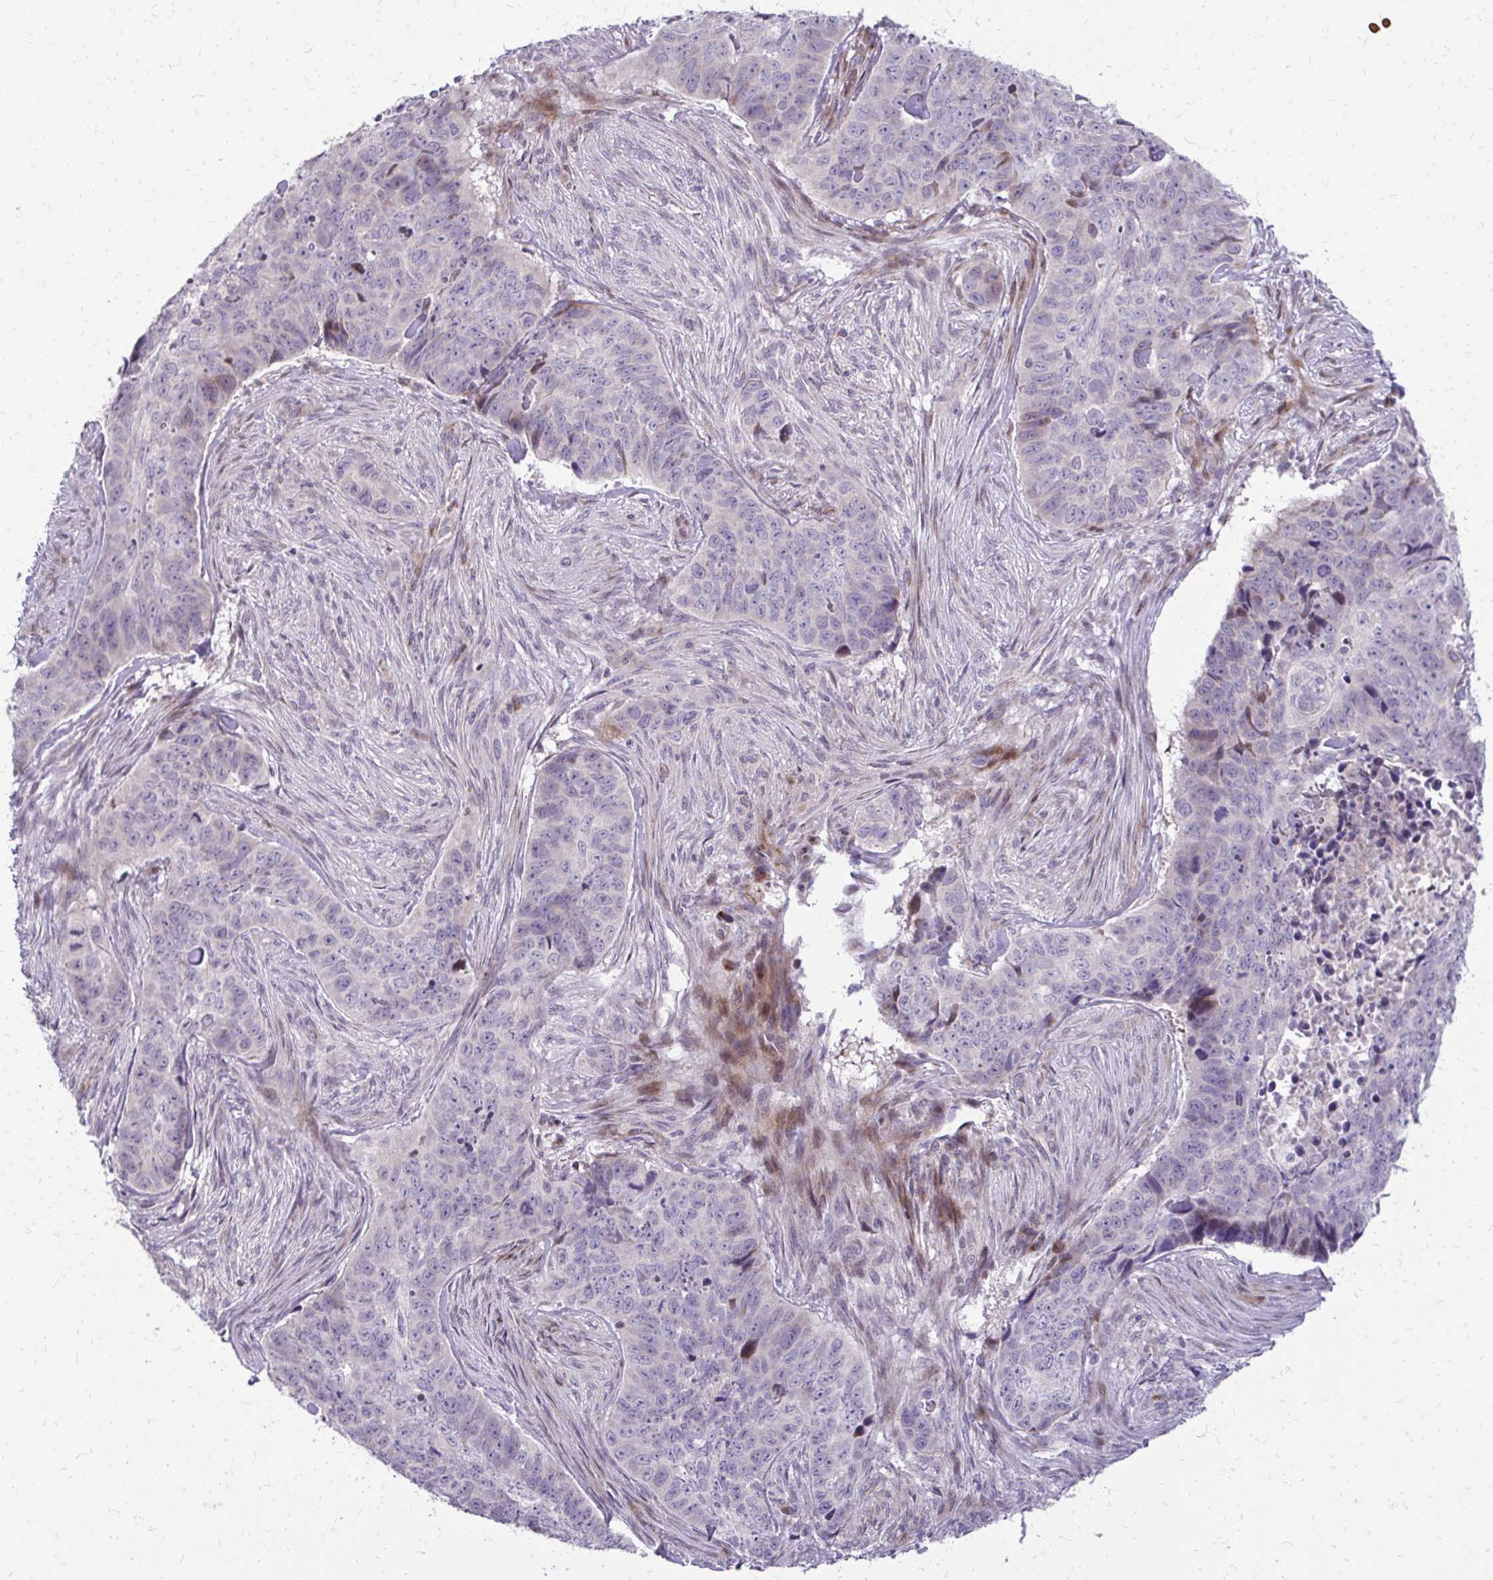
{"staining": {"intensity": "negative", "quantity": "none", "location": "none"}, "tissue": "skin cancer", "cell_type": "Tumor cells", "image_type": "cancer", "snomed": [{"axis": "morphology", "description": "Basal cell carcinoma"}, {"axis": "topography", "description": "Skin"}], "caption": "A photomicrograph of basal cell carcinoma (skin) stained for a protein reveals no brown staining in tumor cells.", "gene": "FUNDC2", "patient": {"sex": "female", "age": 82}}